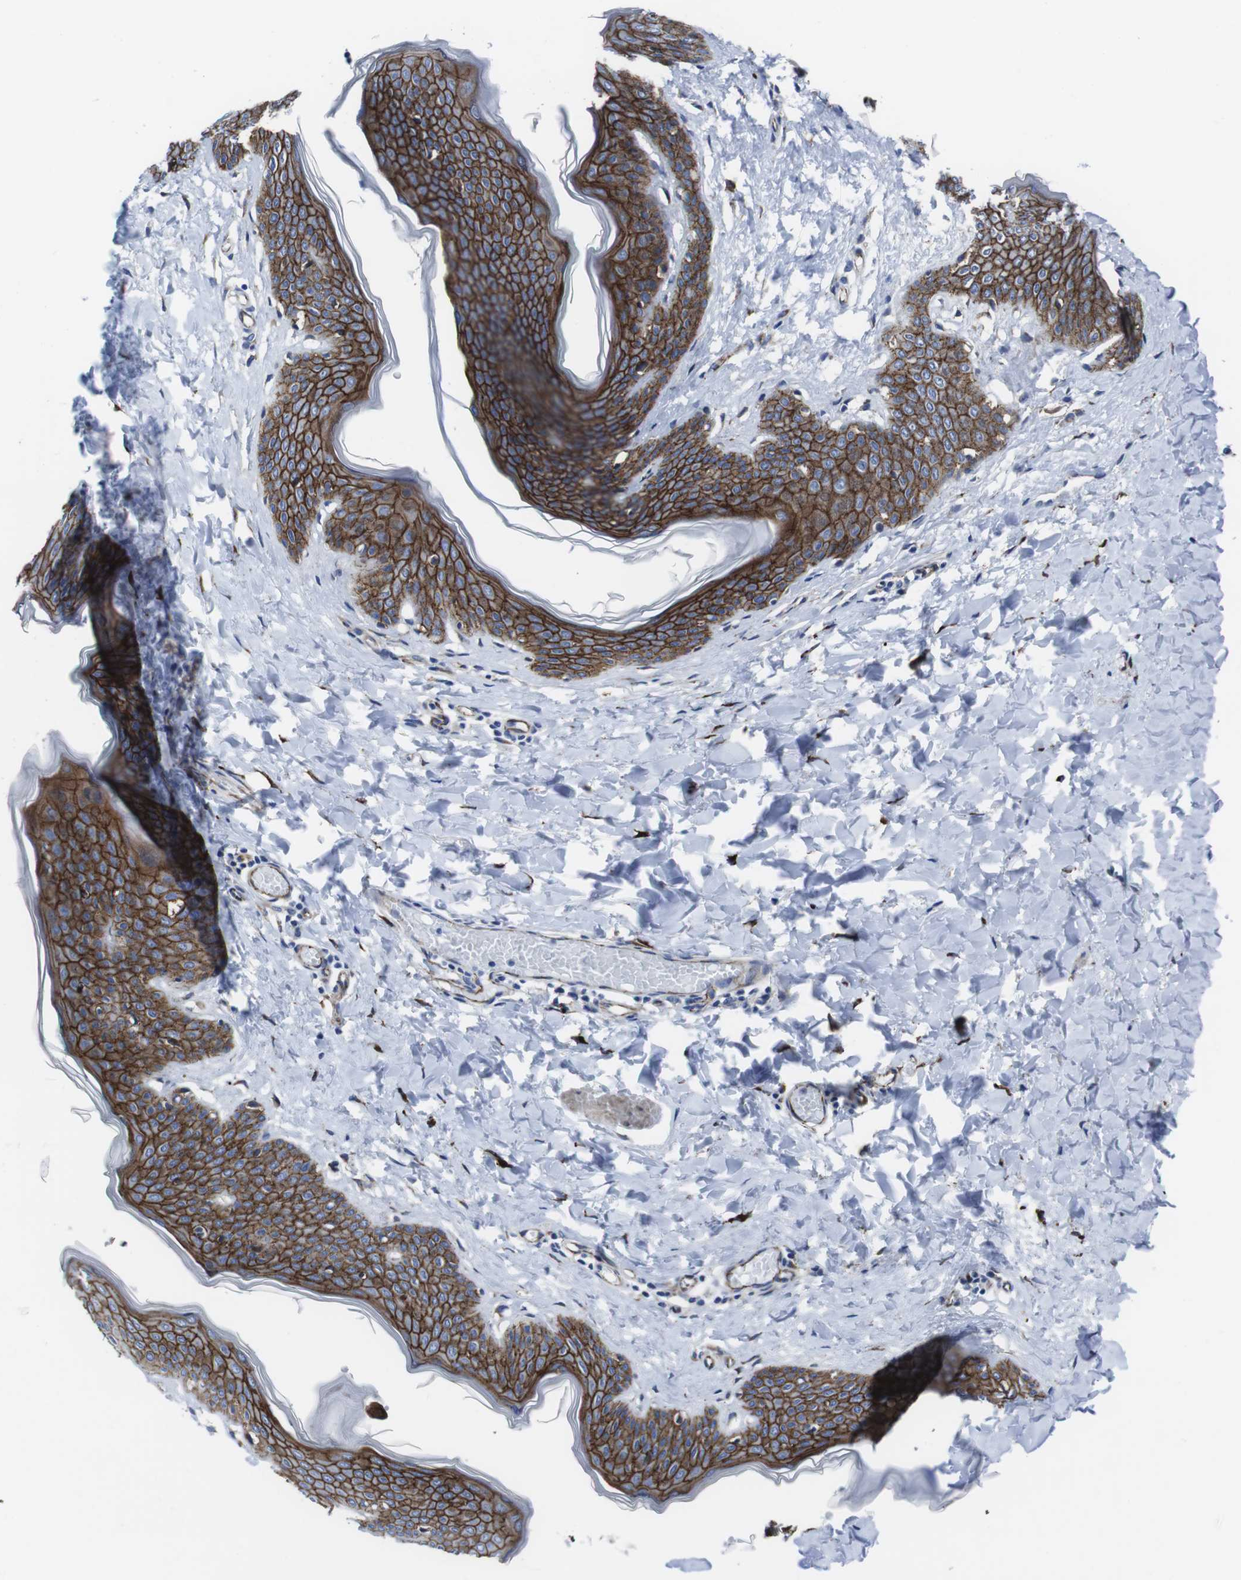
{"staining": {"intensity": "strong", "quantity": ">75%", "location": "nuclear"}, "tissue": "skin", "cell_type": "Fibroblasts", "image_type": "normal", "snomed": [{"axis": "morphology", "description": "Normal tissue, NOS"}, {"axis": "topography", "description": "Skin"}], "caption": "This micrograph exhibits unremarkable skin stained with immunohistochemistry to label a protein in brown. The nuclear of fibroblasts show strong positivity for the protein. Nuclei are counter-stained blue.", "gene": "NUMB", "patient": {"sex": "female", "age": 17}}